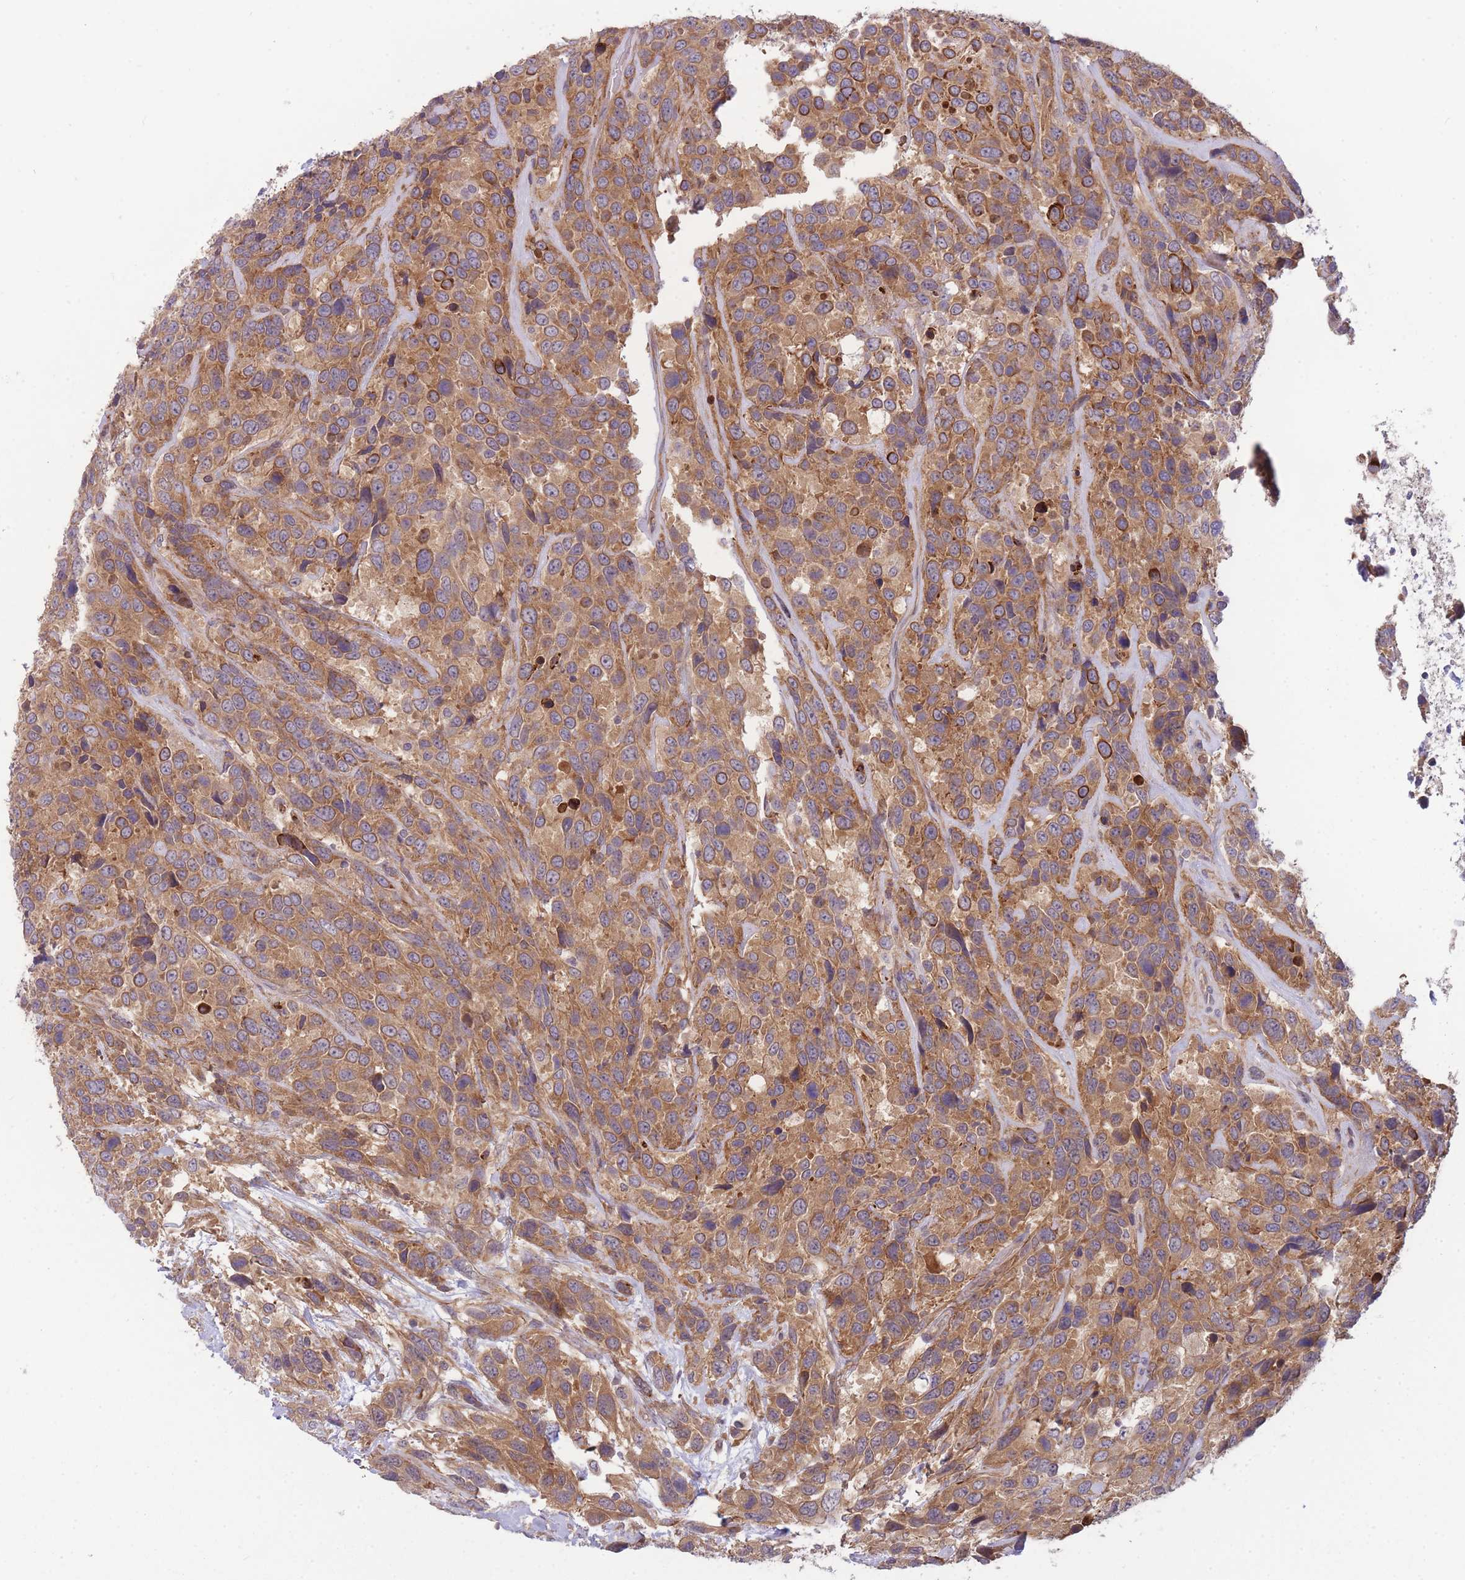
{"staining": {"intensity": "moderate", "quantity": ">75%", "location": "cytoplasmic/membranous"}, "tissue": "urothelial cancer", "cell_type": "Tumor cells", "image_type": "cancer", "snomed": [{"axis": "morphology", "description": "Urothelial carcinoma, High grade"}, {"axis": "topography", "description": "Urinary bladder"}], "caption": "Immunohistochemical staining of urothelial carcinoma (high-grade) displays medium levels of moderate cytoplasmic/membranous protein expression in about >75% of tumor cells.", "gene": "PFDN6", "patient": {"sex": "female", "age": 70}}